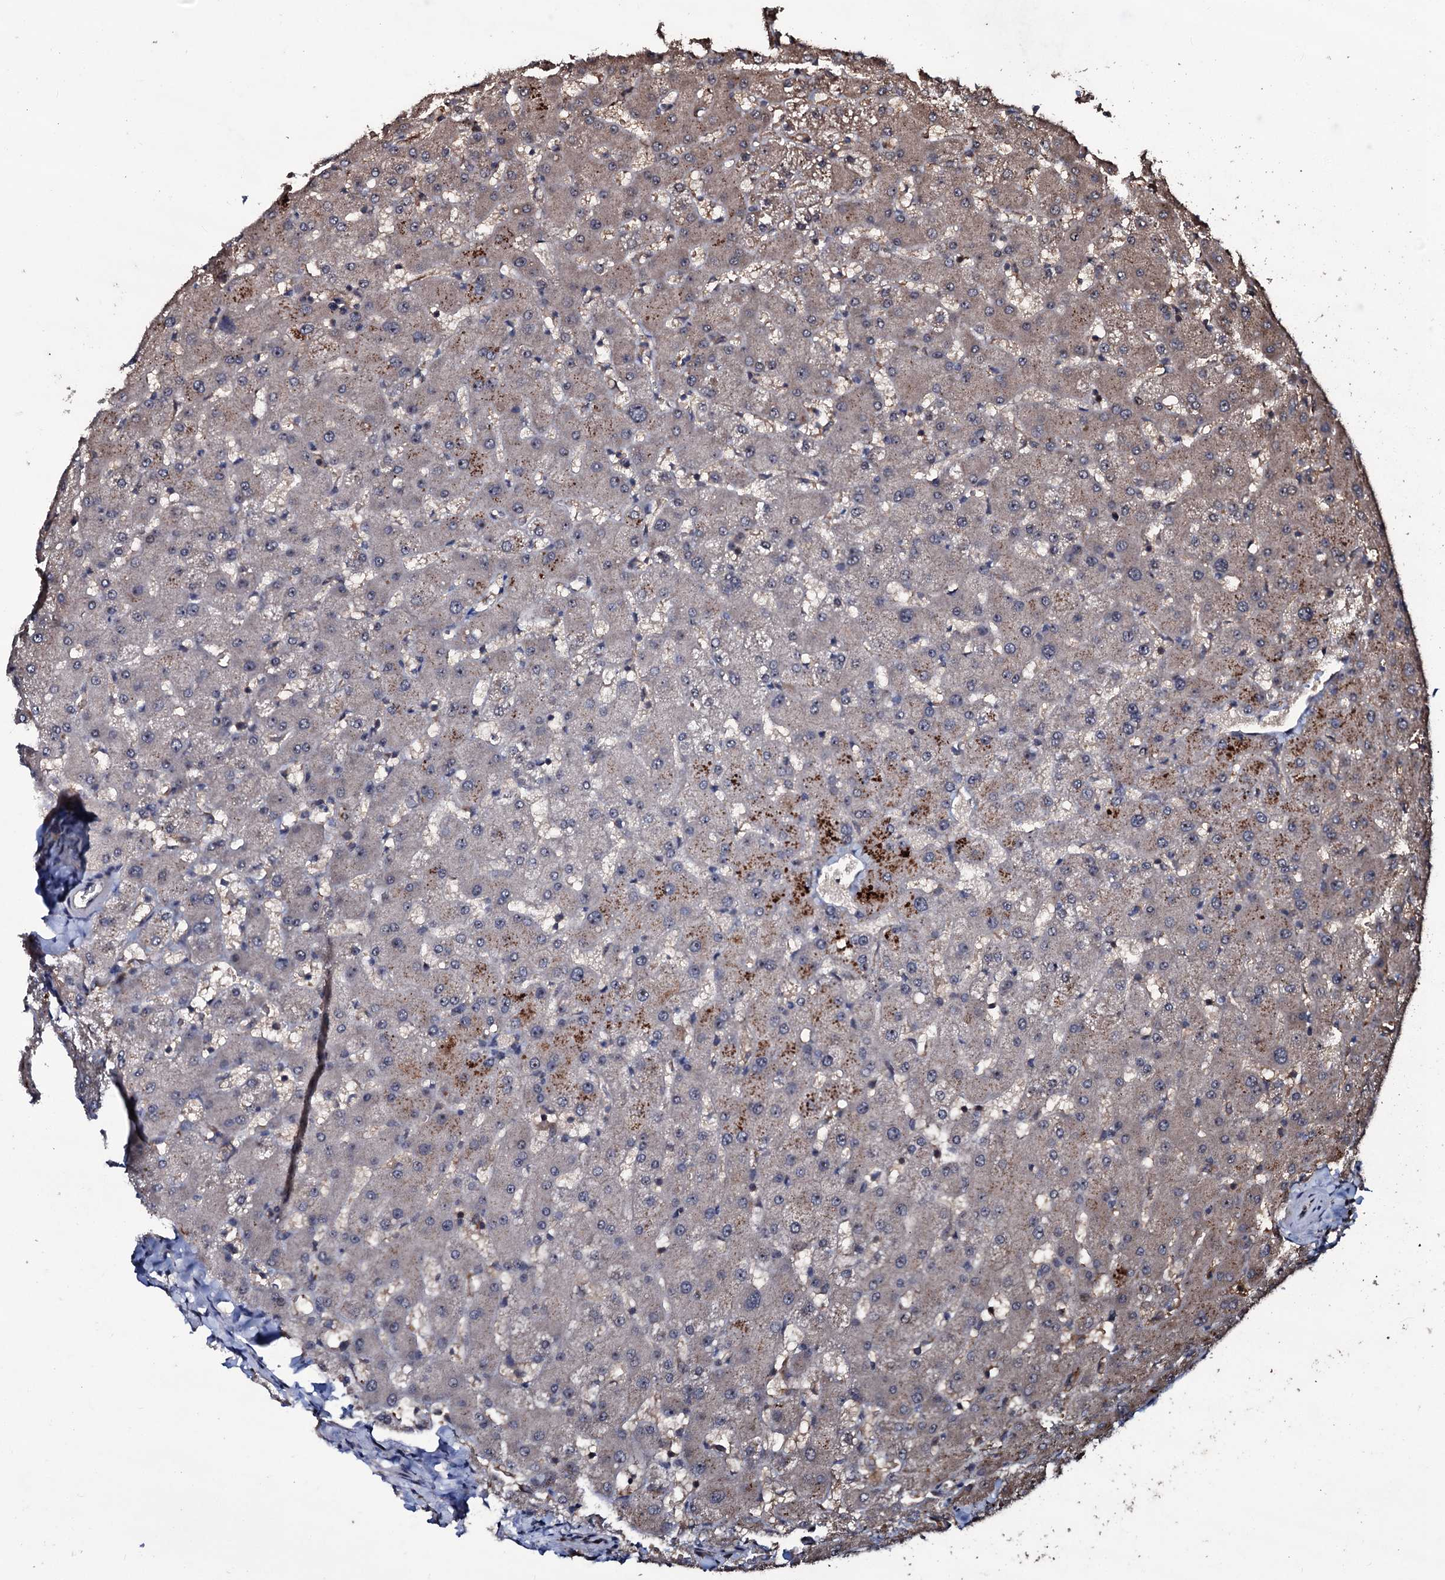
{"staining": {"intensity": "negative", "quantity": "none", "location": "none"}, "tissue": "liver", "cell_type": "Cholangiocytes", "image_type": "normal", "snomed": [{"axis": "morphology", "description": "Normal tissue, NOS"}, {"axis": "topography", "description": "Liver"}], "caption": "This is a histopathology image of immunohistochemistry staining of benign liver, which shows no expression in cholangiocytes.", "gene": "SUPT7L", "patient": {"sex": "female", "age": 63}}